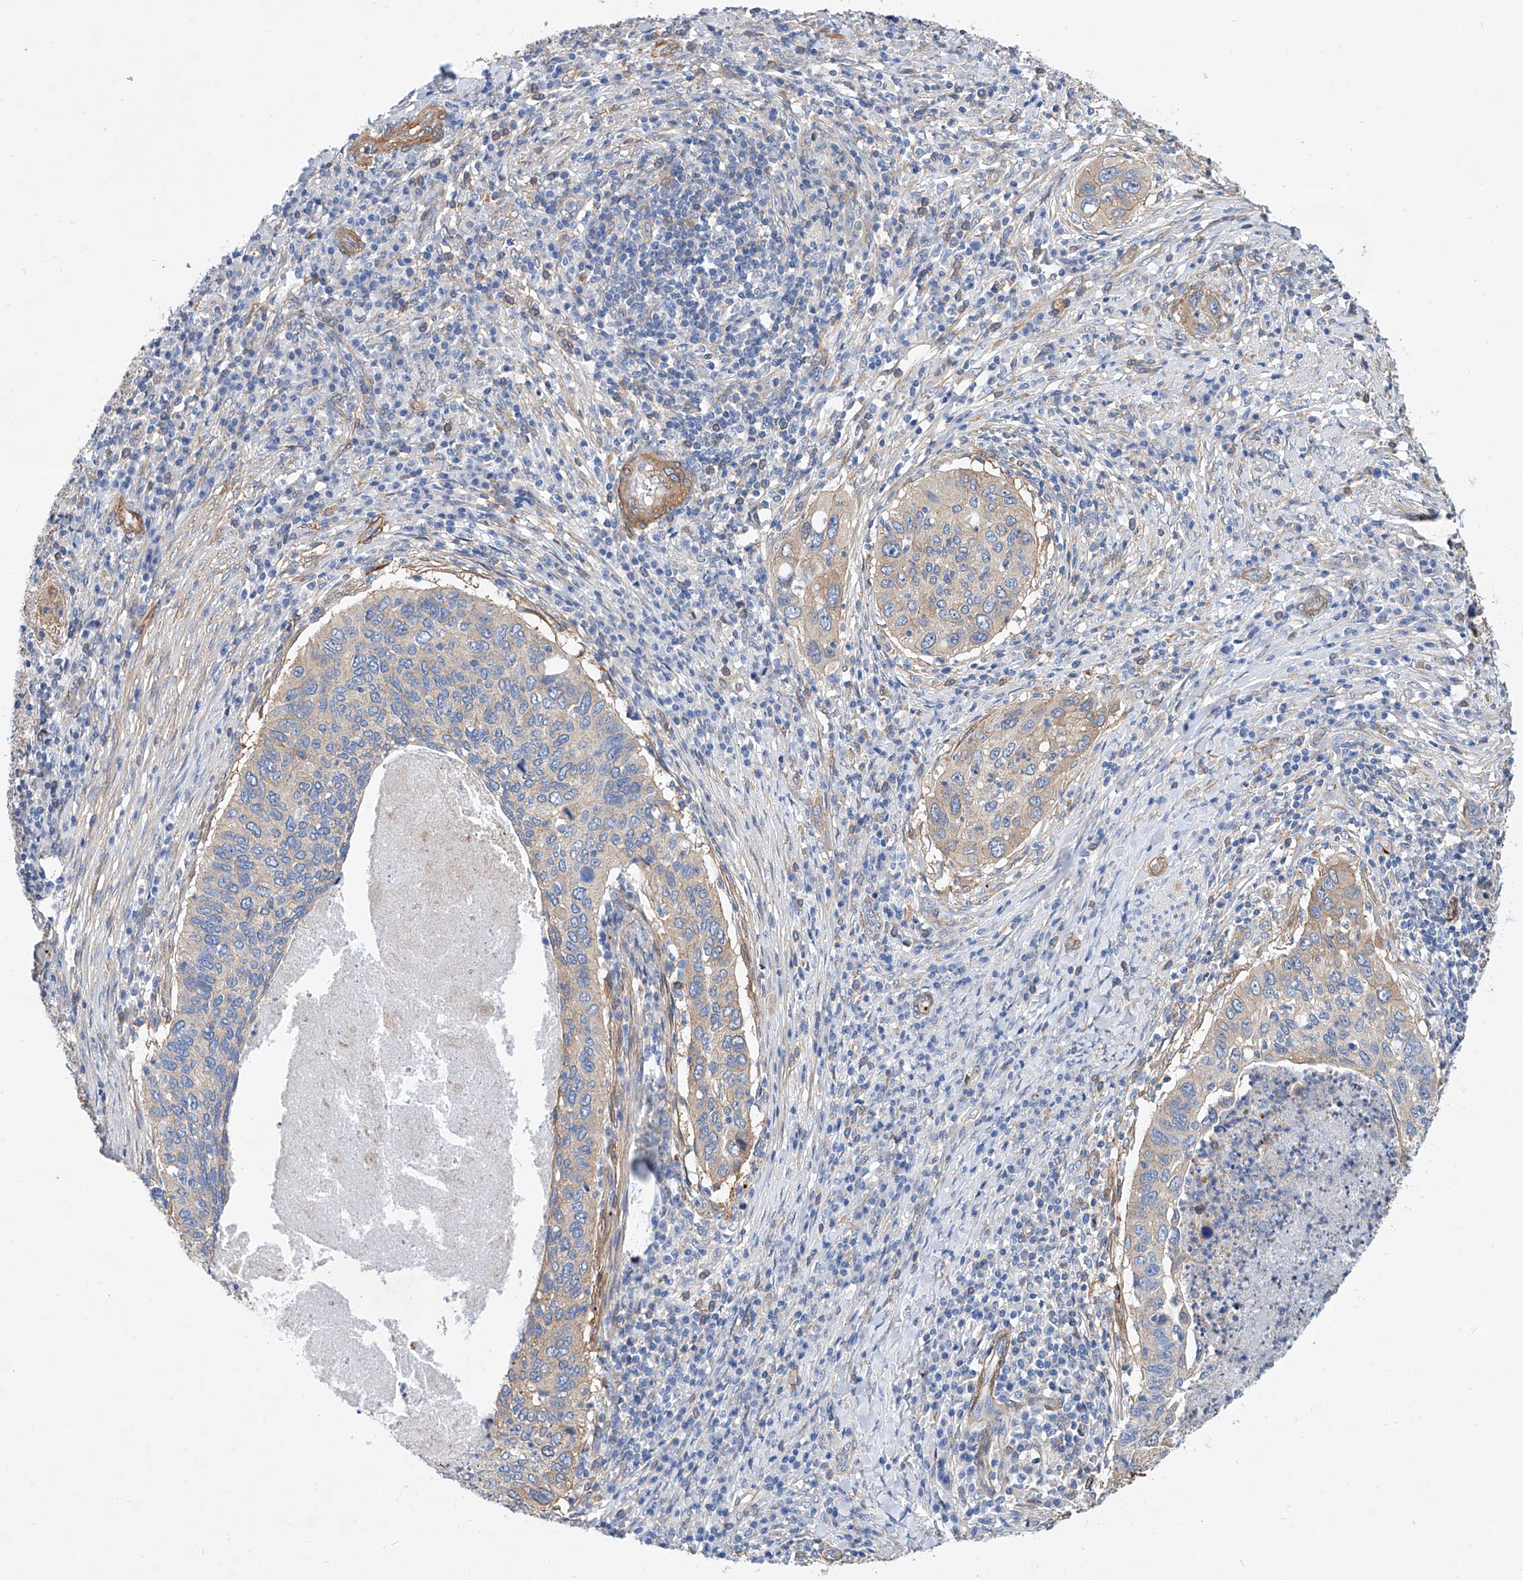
{"staining": {"intensity": "weak", "quantity": "<25%", "location": "cytoplasmic/membranous"}, "tissue": "cervical cancer", "cell_type": "Tumor cells", "image_type": "cancer", "snomed": [{"axis": "morphology", "description": "Squamous cell carcinoma, NOS"}, {"axis": "topography", "description": "Cervix"}], "caption": "This is a photomicrograph of immunohistochemistry staining of cervical cancer (squamous cell carcinoma), which shows no positivity in tumor cells.", "gene": "TAS2R60", "patient": {"sex": "female", "age": 38}}